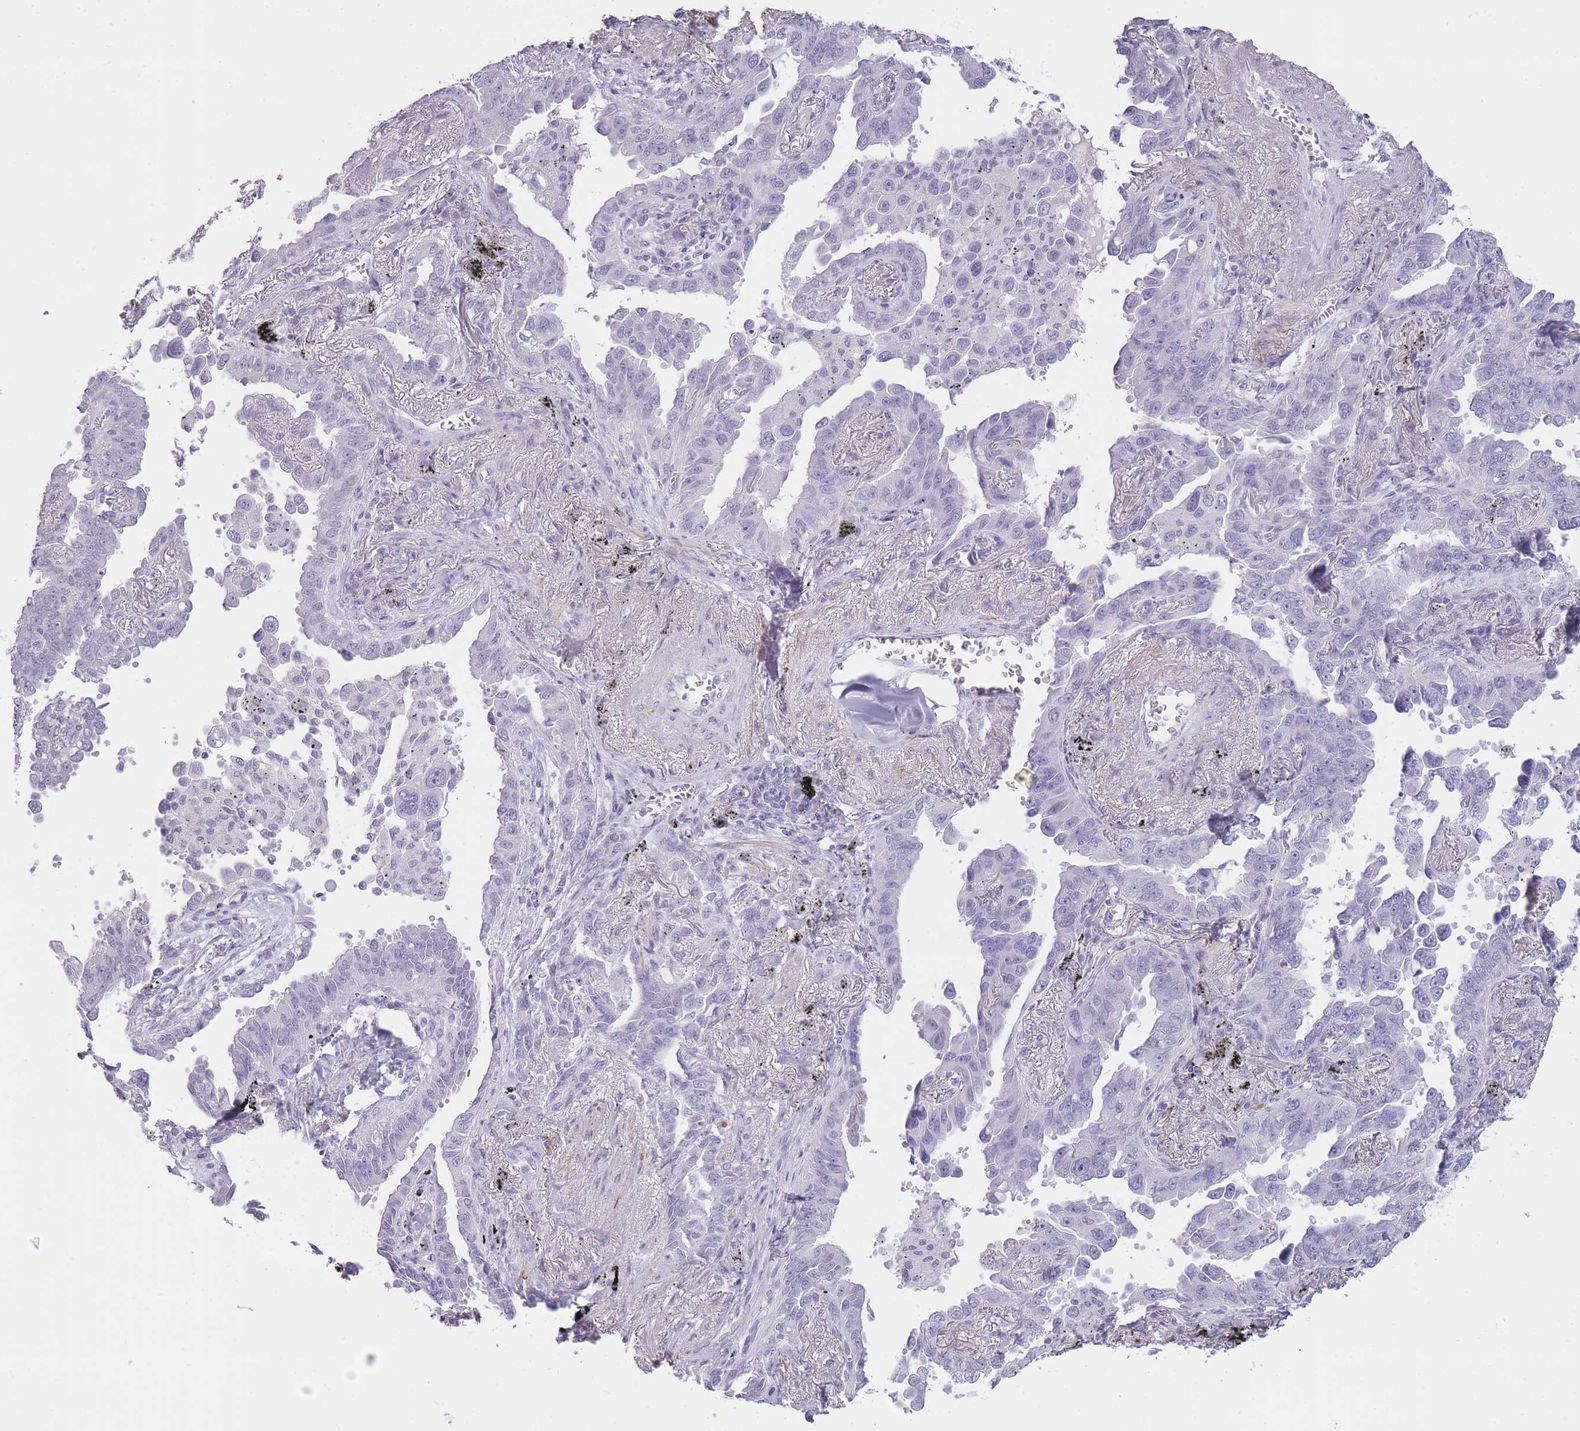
{"staining": {"intensity": "negative", "quantity": "none", "location": "none"}, "tissue": "lung cancer", "cell_type": "Tumor cells", "image_type": "cancer", "snomed": [{"axis": "morphology", "description": "Adenocarcinoma, NOS"}, {"axis": "topography", "description": "Lung"}], "caption": "This is an immunohistochemistry (IHC) image of lung cancer (adenocarcinoma). There is no staining in tumor cells.", "gene": "GOLGA6D", "patient": {"sex": "male", "age": 67}}